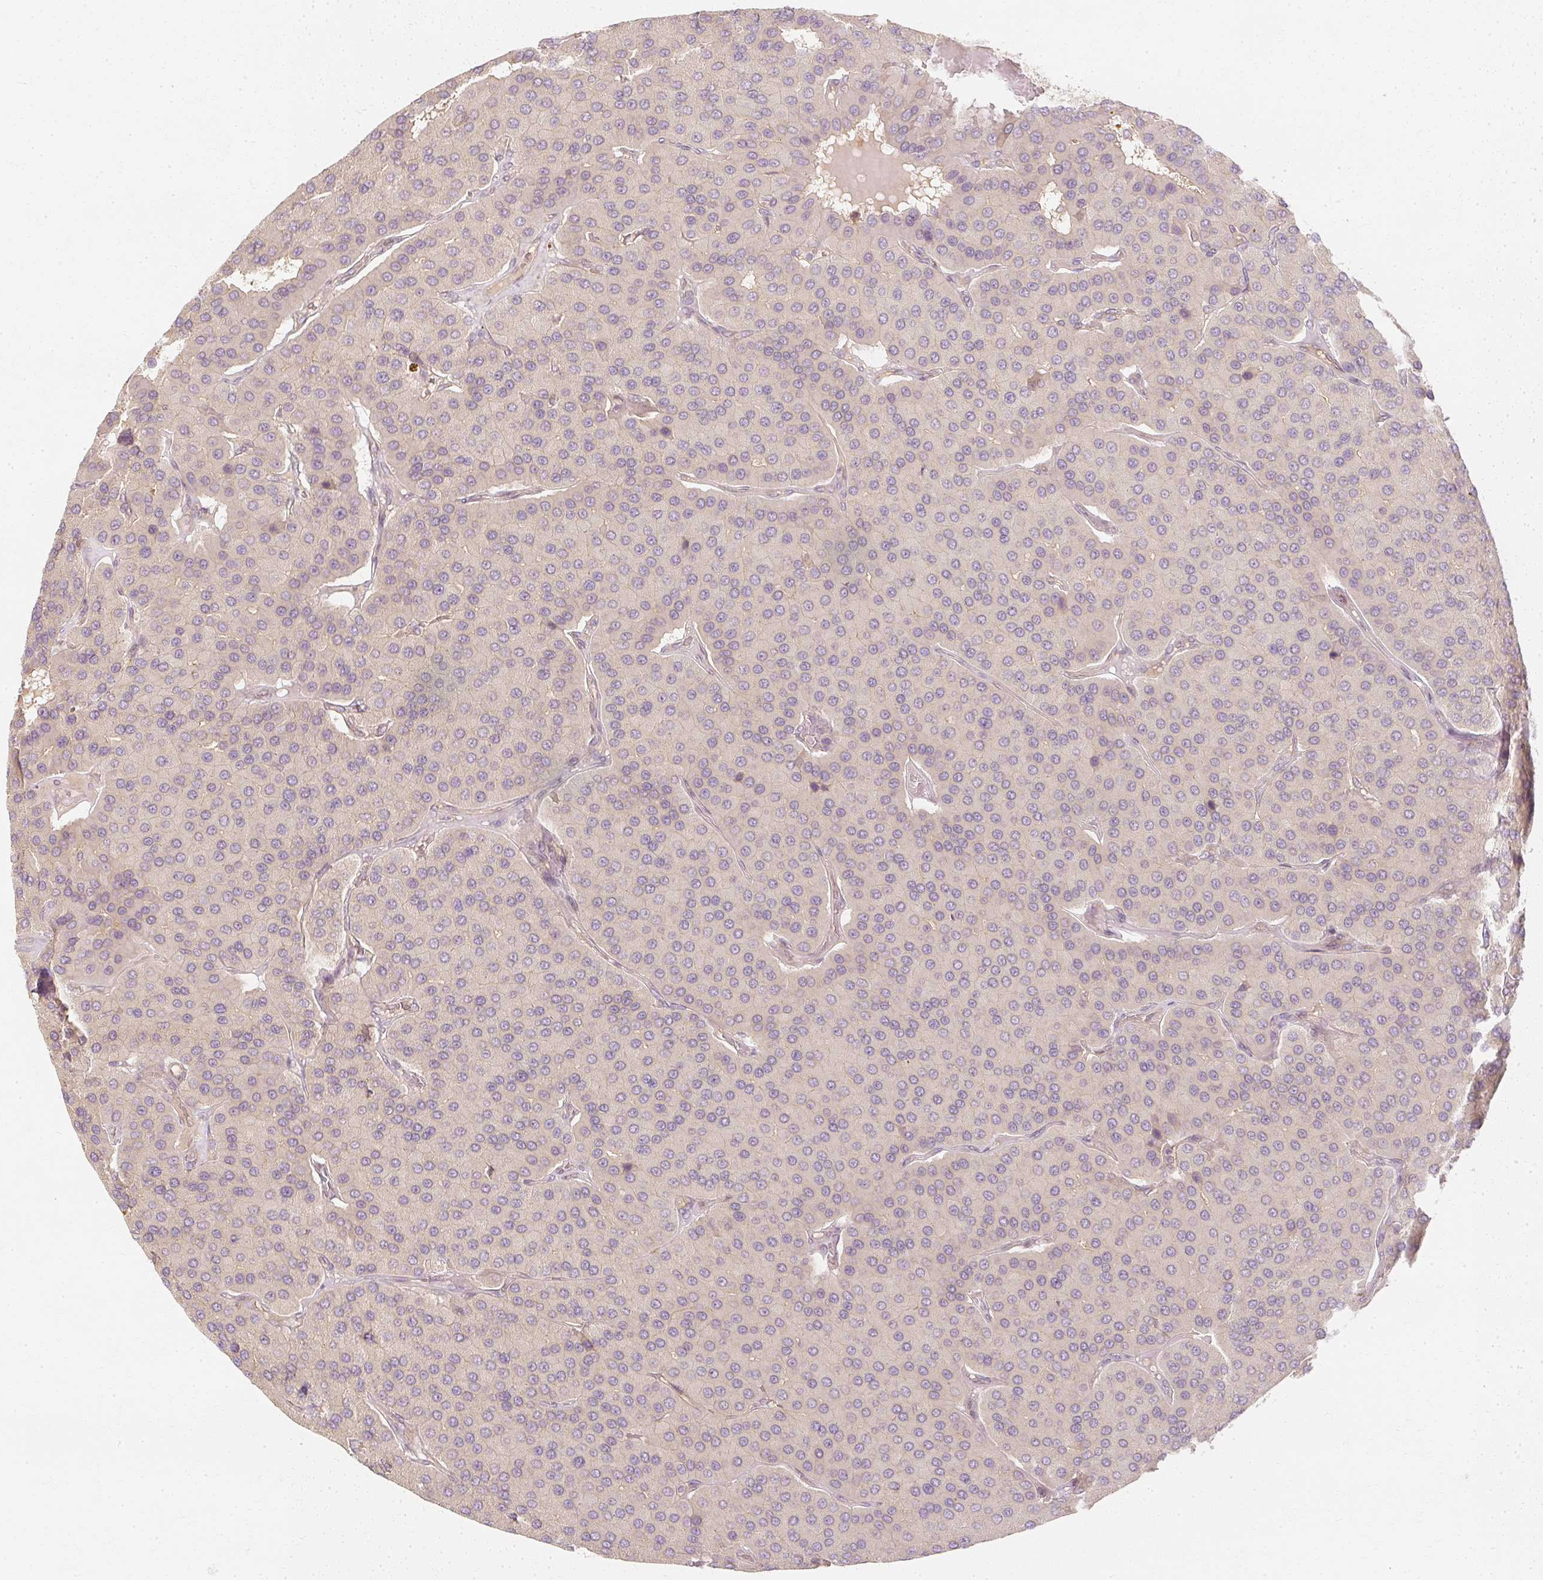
{"staining": {"intensity": "negative", "quantity": "none", "location": "none"}, "tissue": "parathyroid gland", "cell_type": "Glandular cells", "image_type": "normal", "snomed": [{"axis": "morphology", "description": "Normal tissue, NOS"}, {"axis": "morphology", "description": "Adenoma, NOS"}, {"axis": "topography", "description": "Parathyroid gland"}], "caption": "The image reveals no significant staining in glandular cells of parathyroid gland. (DAB (3,3'-diaminobenzidine) immunohistochemistry (IHC), high magnification).", "gene": "GNAQ", "patient": {"sex": "female", "age": 86}}